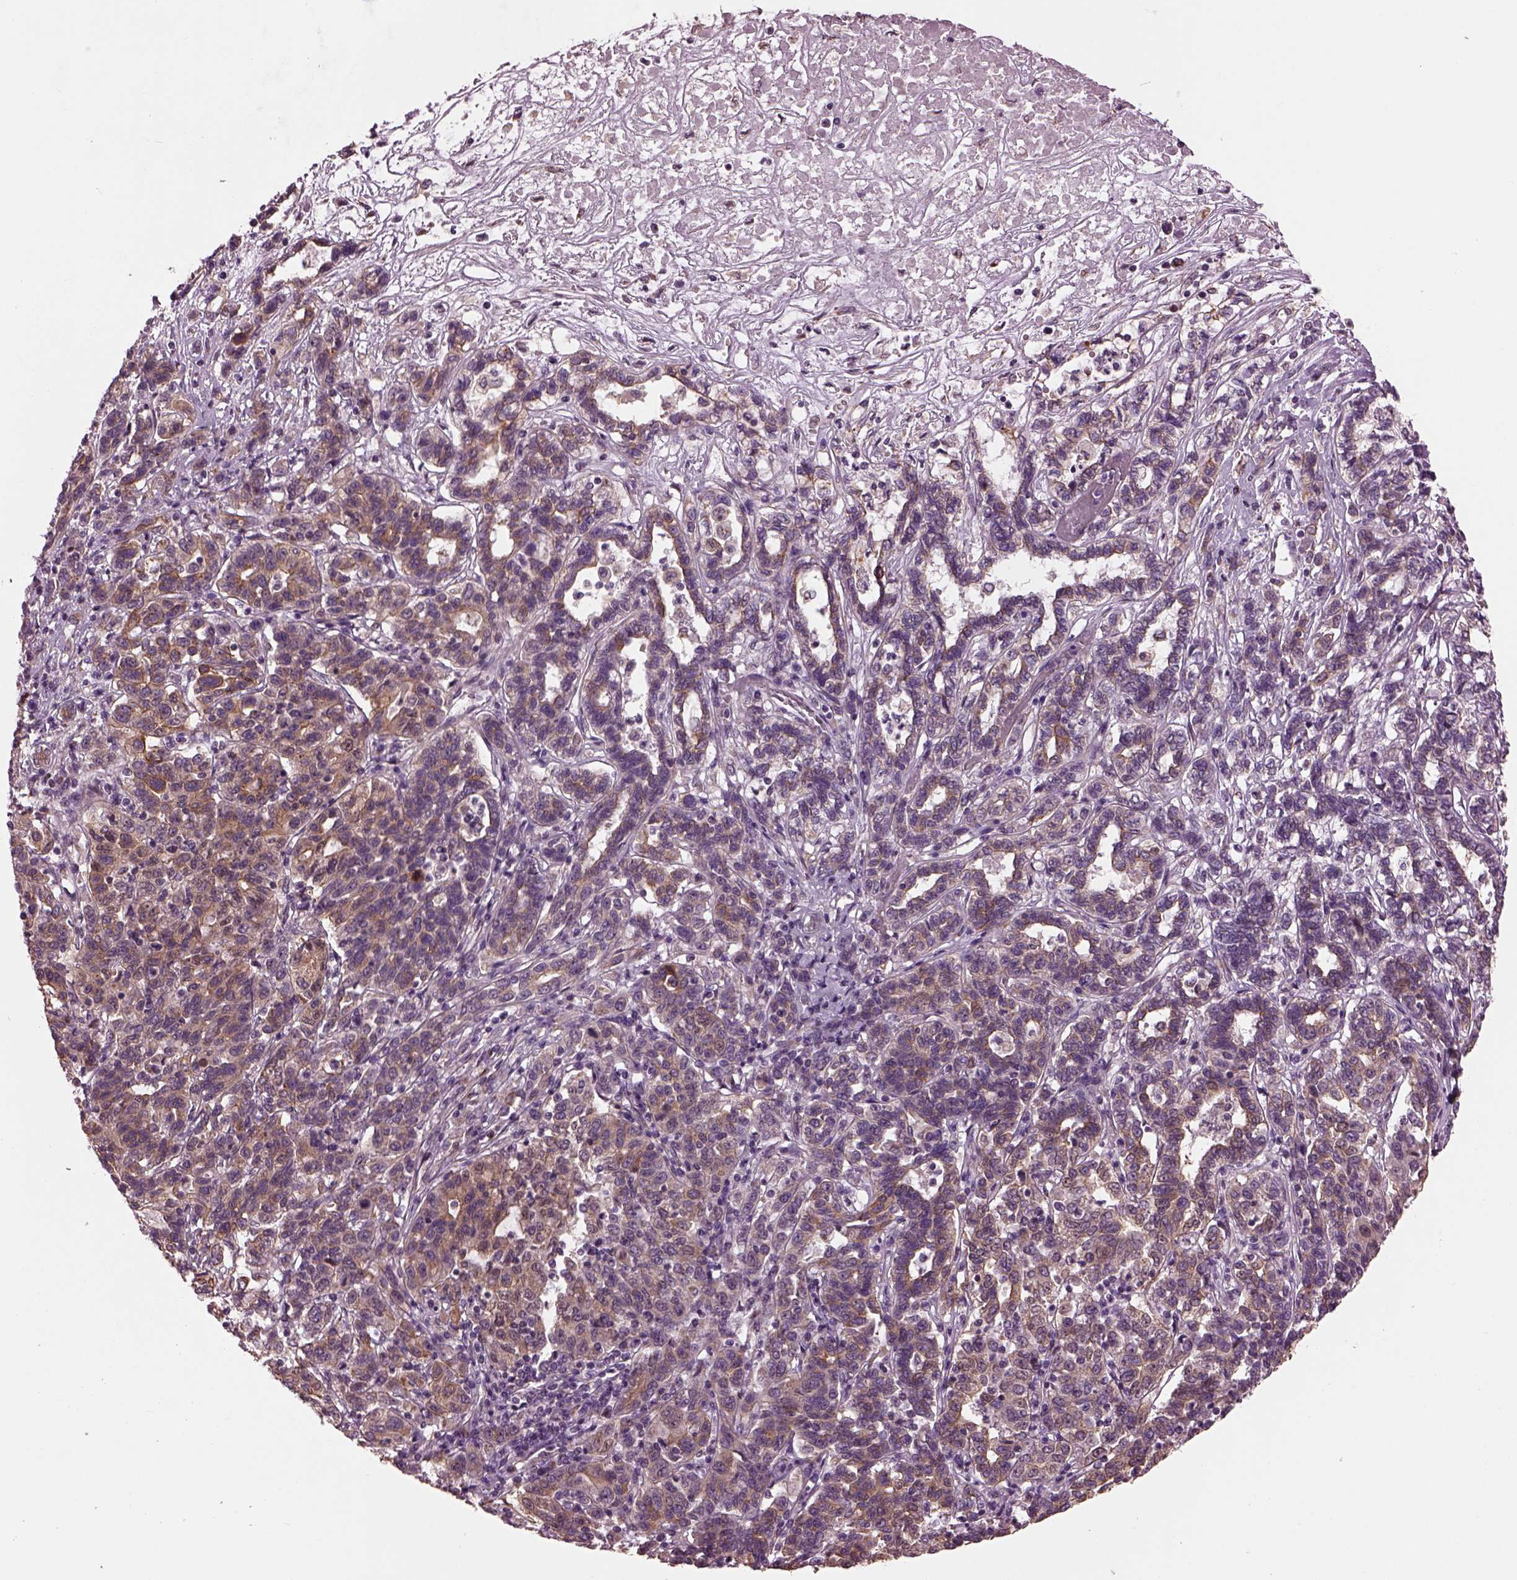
{"staining": {"intensity": "moderate", "quantity": "25%-75%", "location": "cytoplasmic/membranous"}, "tissue": "liver cancer", "cell_type": "Tumor cells", "image_type": "cancer", "snomed": [{"axis": "morphology", "description": "Adenocarcinoma, NOS"}, {"axis": "morphology", "description": "Cholangiocarcinoma"}, {"axis": "topography", "description": "Liver"}], "caption": "This histopathology image exhibits immunohistochemistry (IHC) staining of human liver cholangiocarcinoma, with medium moderate cytoplasmic/membranous positivity in approximately 25%-75% of tumor cells.", "gene": "RUFY3", "patient": {"sex": "male", "age": 64}}